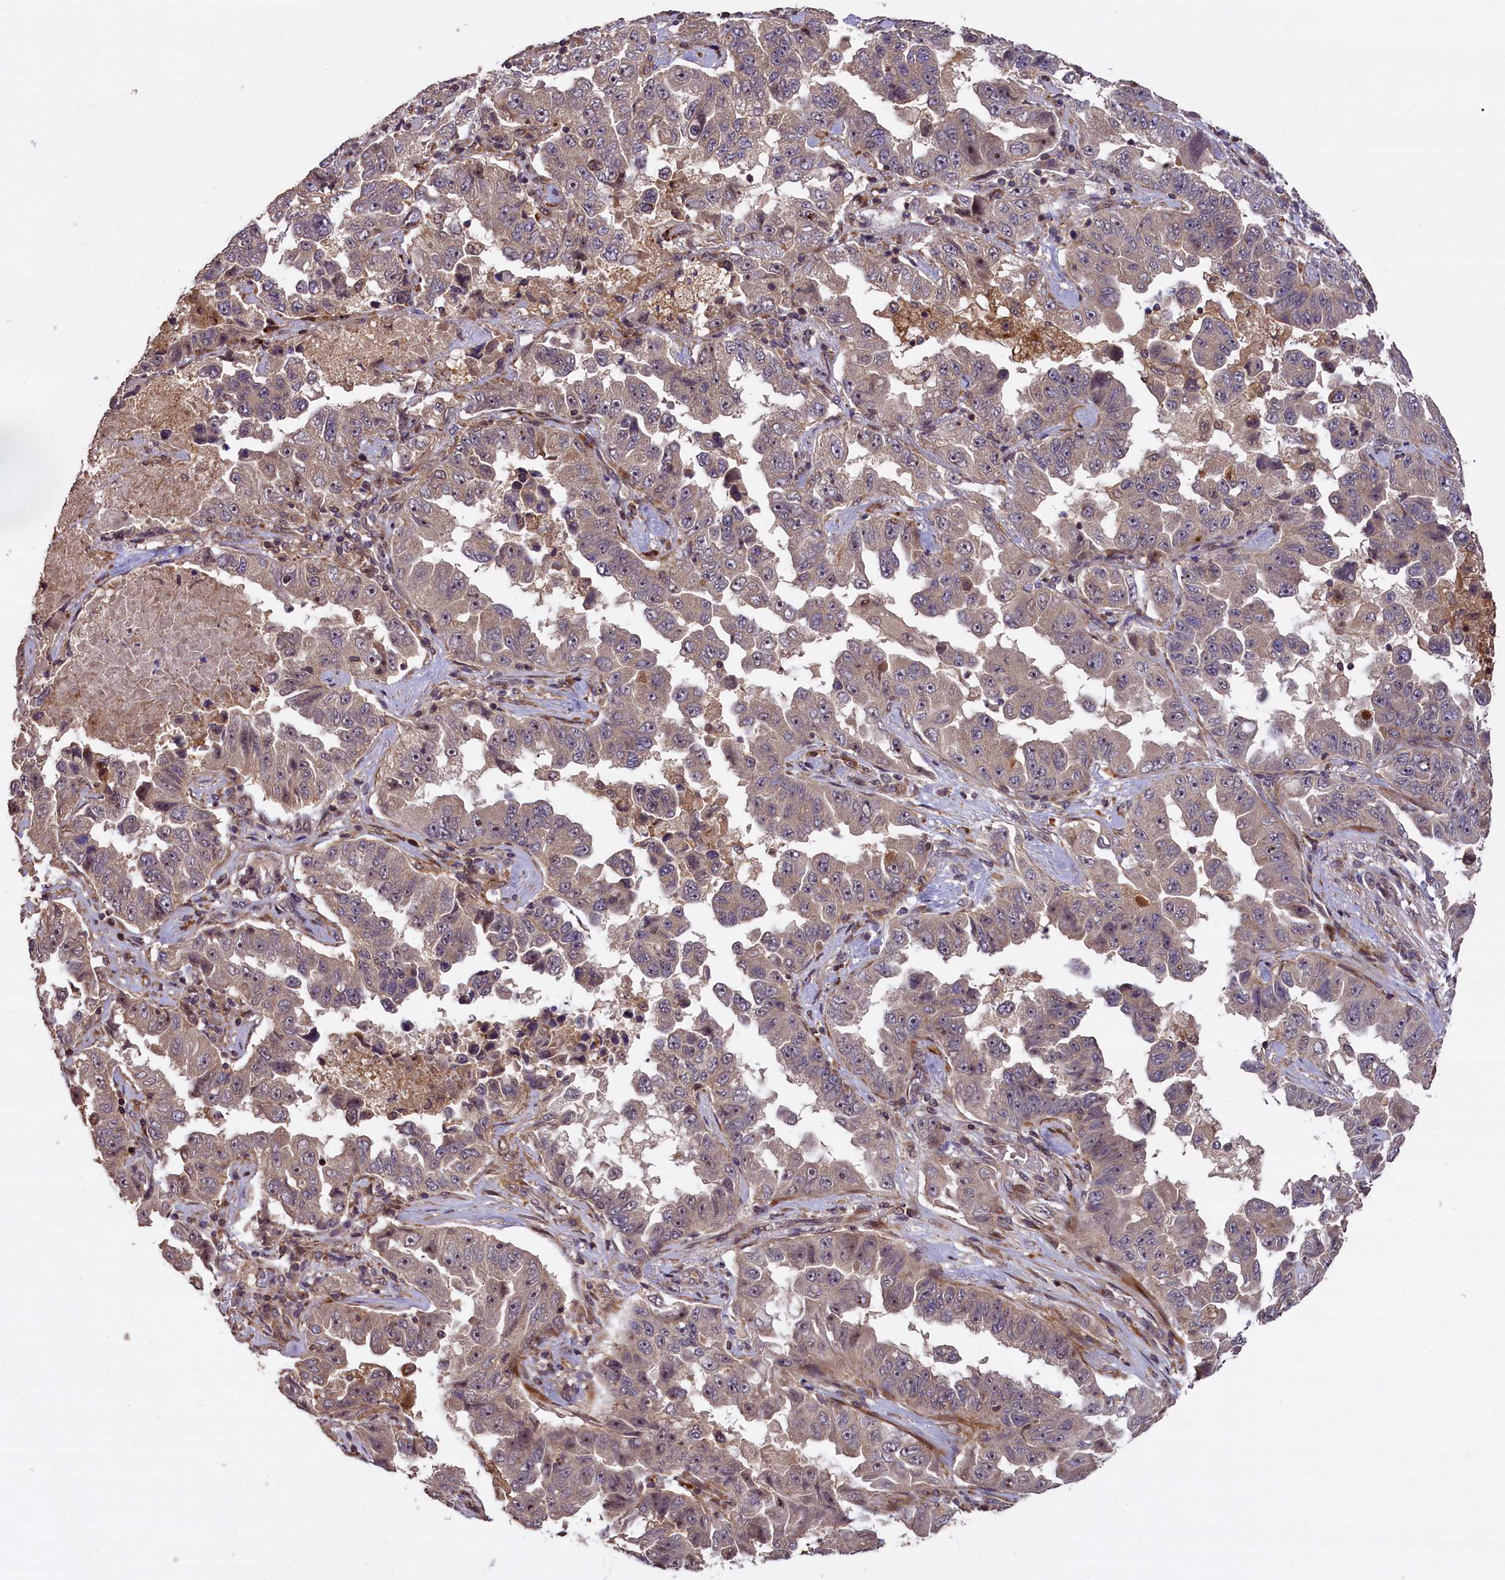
{"staining": {"intensity": "negative", "quantity": "none", "location": "none"}, "tissue": "lung cancer", "cell_type": "Tumor cells", "image_type": "cancer", "snomed": [{"axis": "morphology", "description": "Adenocarcinoma, NOS"}, {"axis": "topography", "description": "Lung"}], "caption": "There is no significant staining in tumor cells of lung cancer (adenocarcinoma).", "gene": "DNAJB9", "patient": {"sex": "female", "age": 51}}